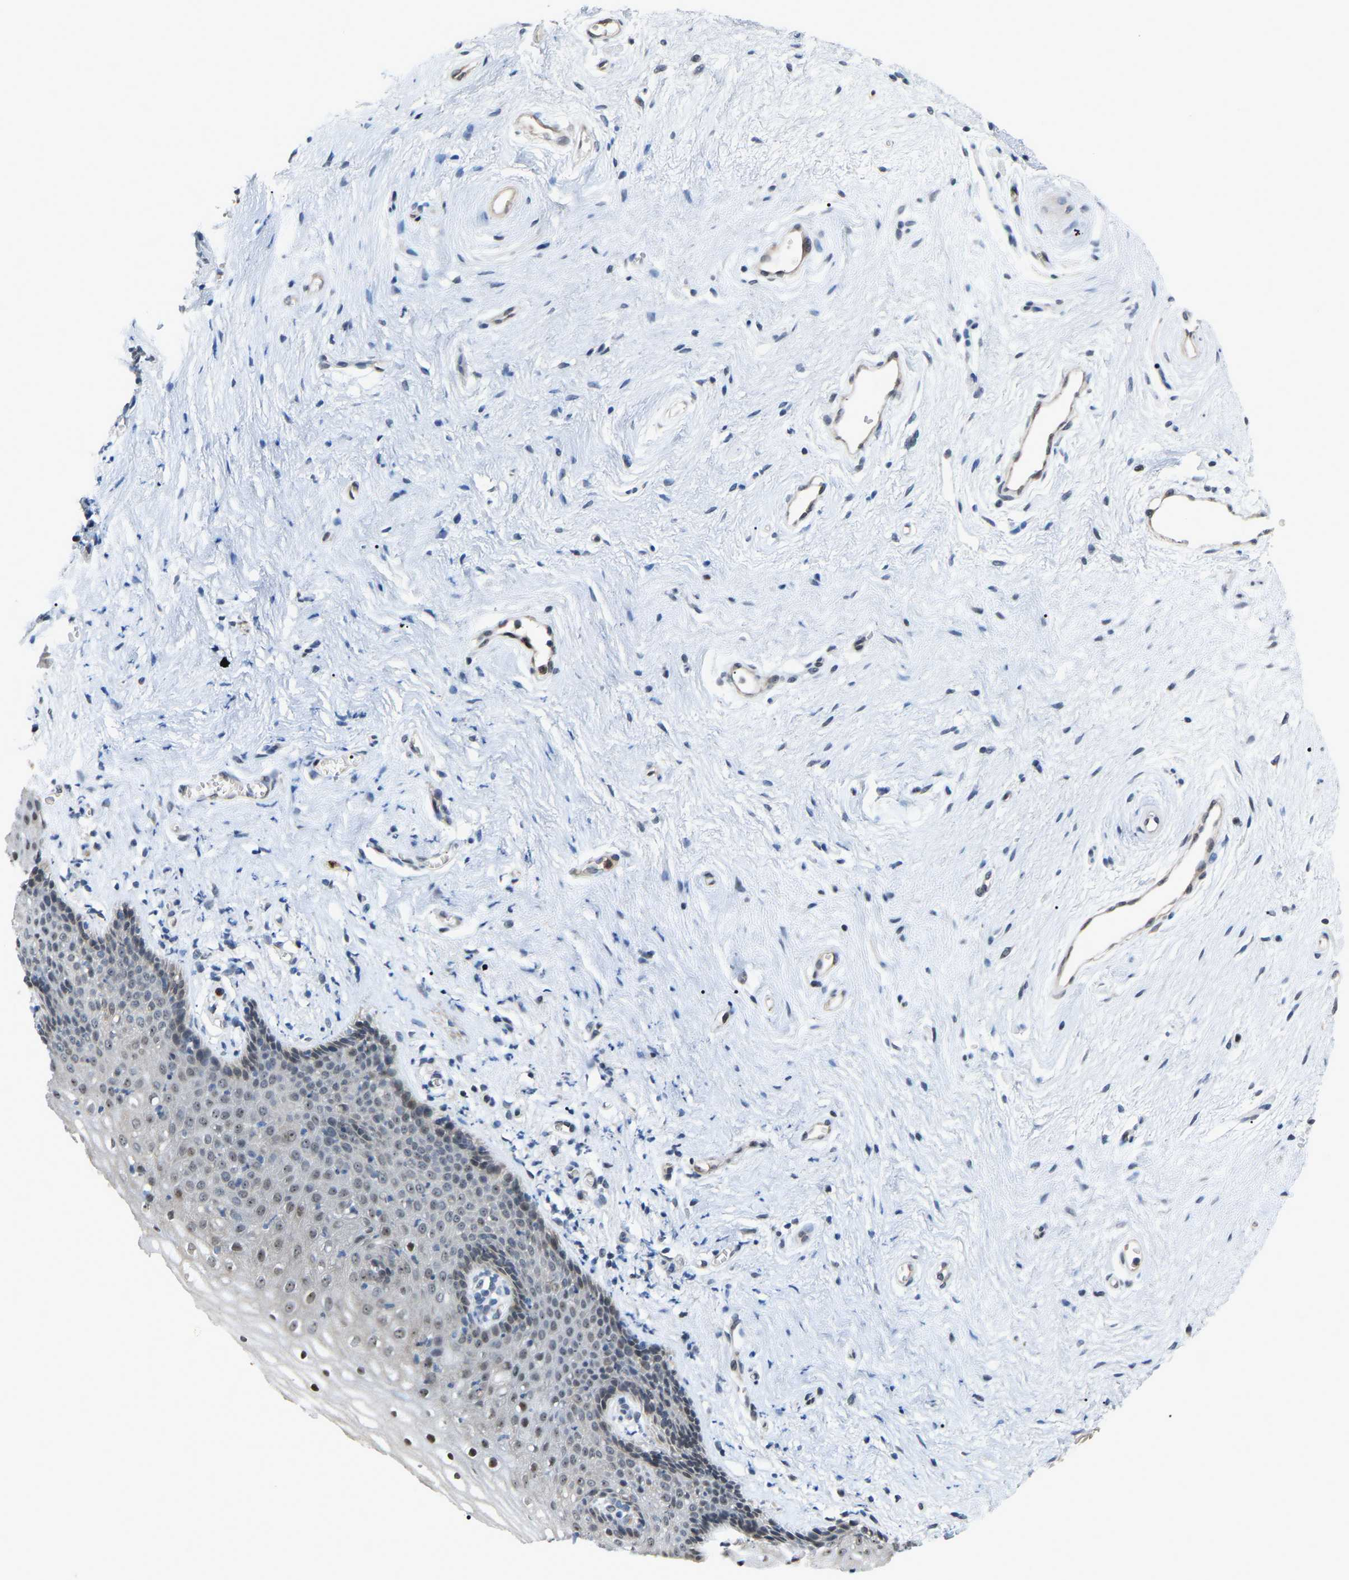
{"staining": {"intensity": "weak", "quantity": "25%-75%", "location": "nuclear"}, "tissue": "vagina", "cell_type": "Squamous epithelial cells", "image_type": "normal", "snomed": [{"axis": "morphology", "description": "Normal tissue, NOS"}, {"axis": "topography", "description": "Vagina"}], "caption": "Protein staining of unremarkable vagina exhibits weak nuclear staining in about 25%-75% of squamous epithelial cells.", "gene": "CROT", "patient": {"sex": "female", "age": 44}}